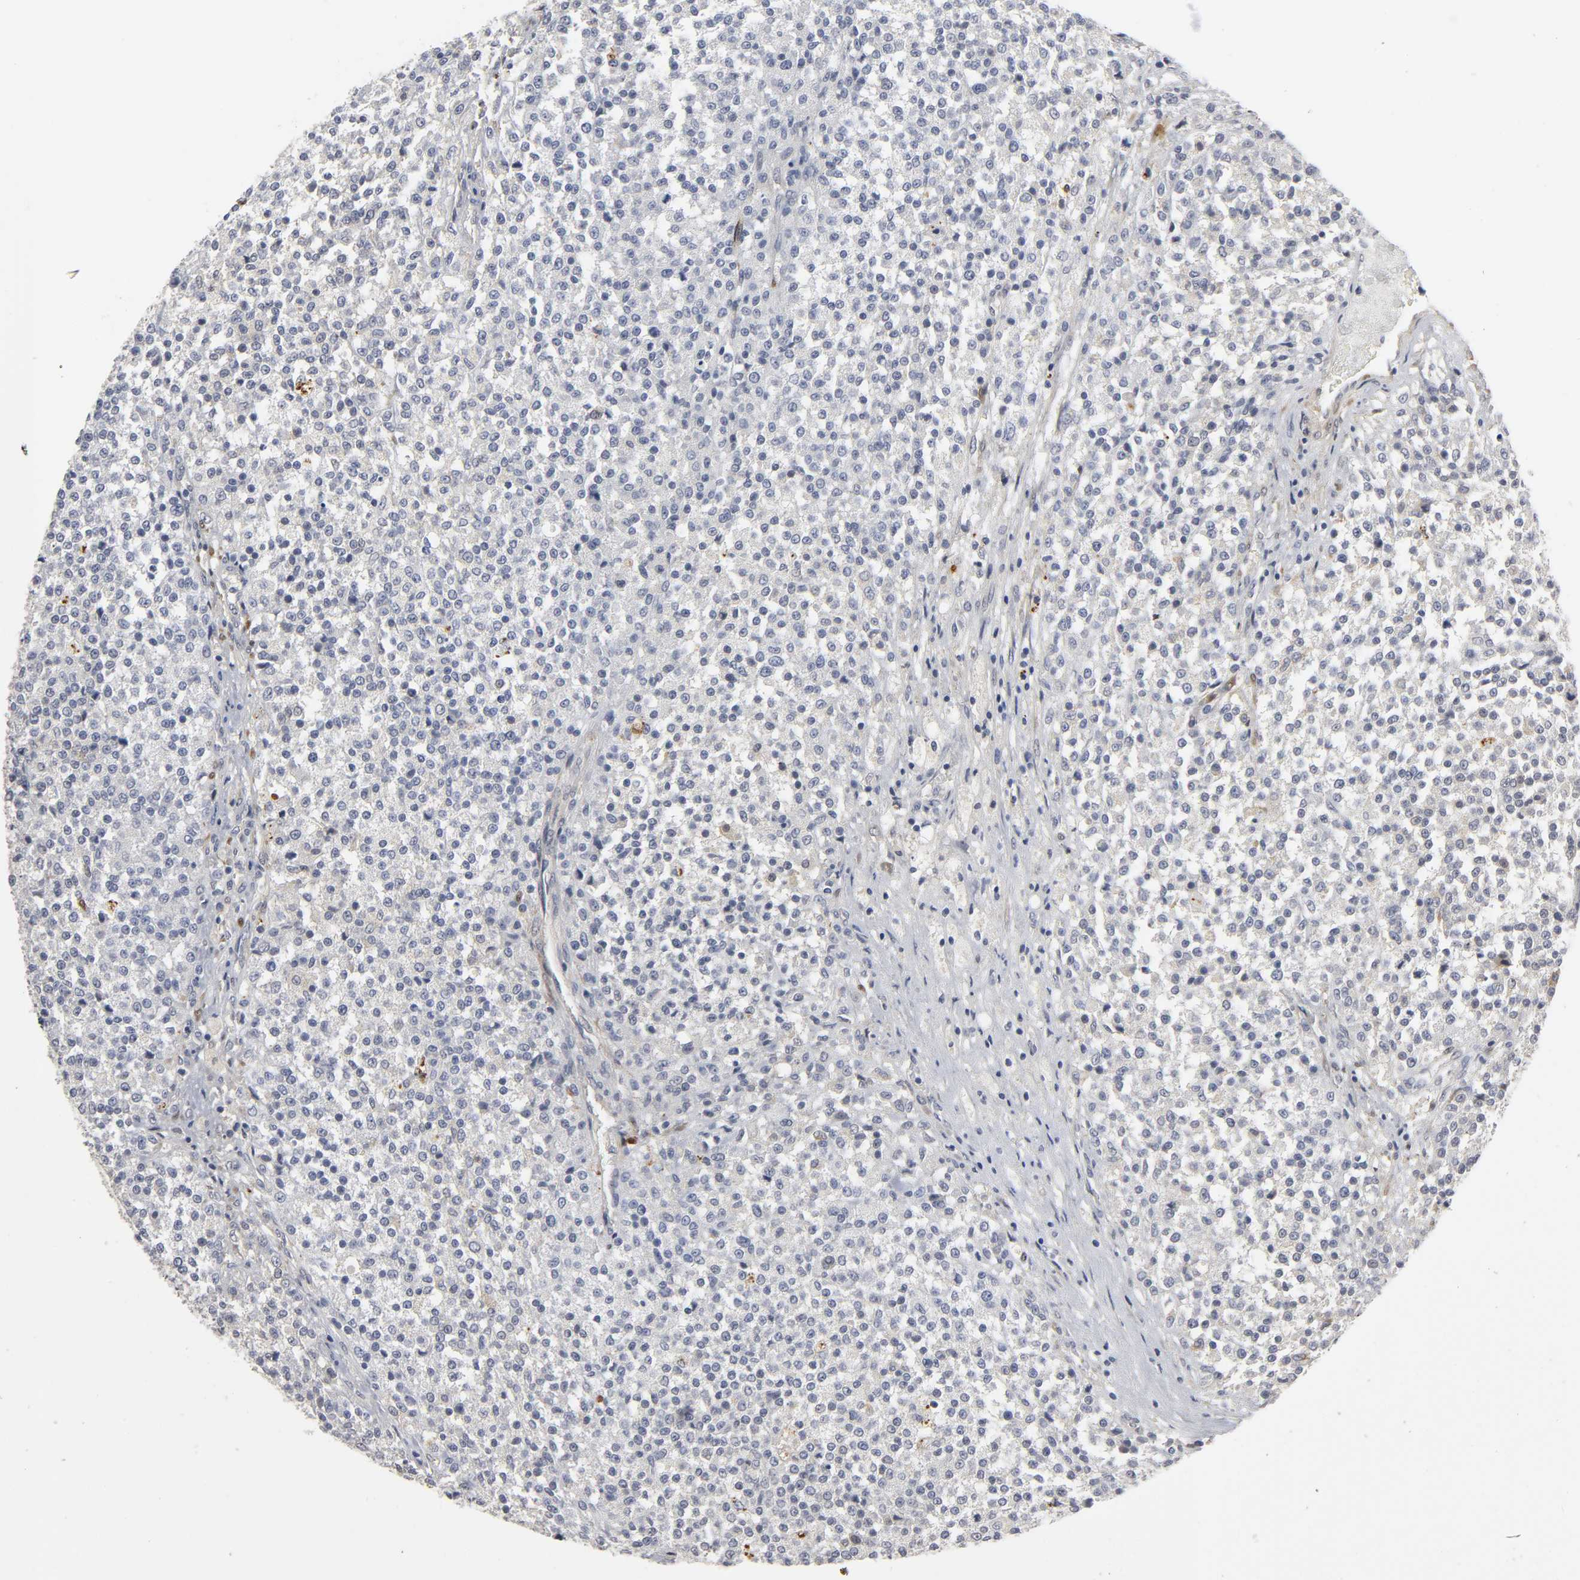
{"staining": {"intensity": "weak", "quantity": "<25%", "location": "cytoplasmic/membranous"}, "tissue": "testis cancer", "cell_type": "Tumor cells", "image_type": "cancer", "snomed": [{"axis": "morphology", "description": "Seminoma, NOS"}, {"axis": "topography", "description": "Testis"}], "caption": "A high-resolution image shows immunohistochemistry (IHC) staining of testis cancer, which demonstrates no significant expression in tumor cells.", "gene": "PDLIM3", "patient": {"sex": "male", "age": 59}}